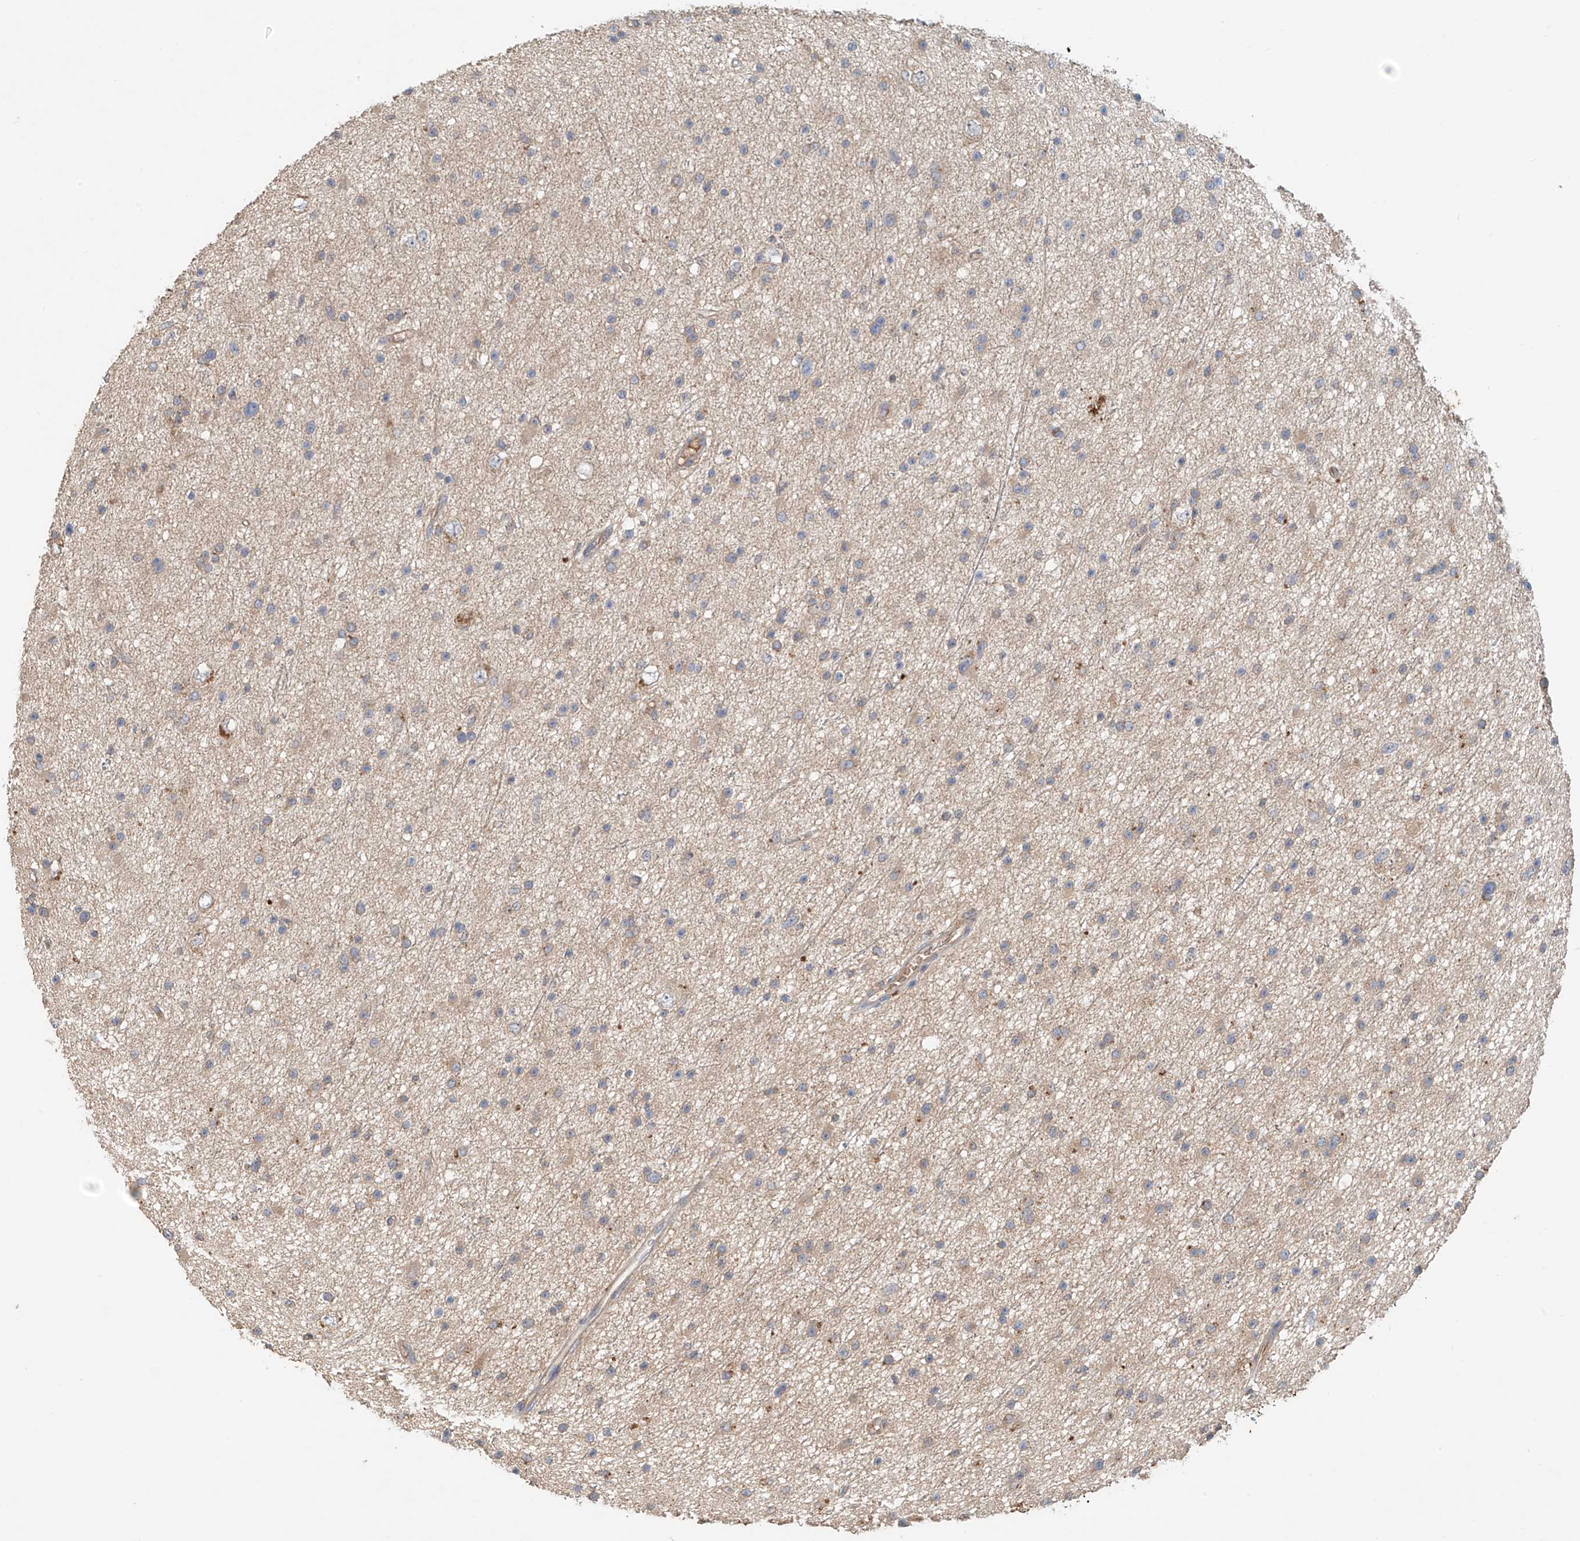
{"staining": {"intensity": "weak", "quantity": "25%-75%", "location": "cytoplasmic/membranous"}, "tissue": "glioma", "cell_type": "Tumor cells", "image_type": "cancer", "snomed": [{"axis": "morphology", "description": "Glioma, malignant, Low grade"}, {"axis": "topography", "description": "Cerebral cortex"}], "caption": "Immunohistochemical staining of human glioma displays low levels of weak cytoplasmic/membranous staining in about 25%-75% of tumor cells. (Brightfield microscopy of DAB IHC at high magnification).", "gene": "GNB1L", "patient": {"sex": "female", "age": 39}}